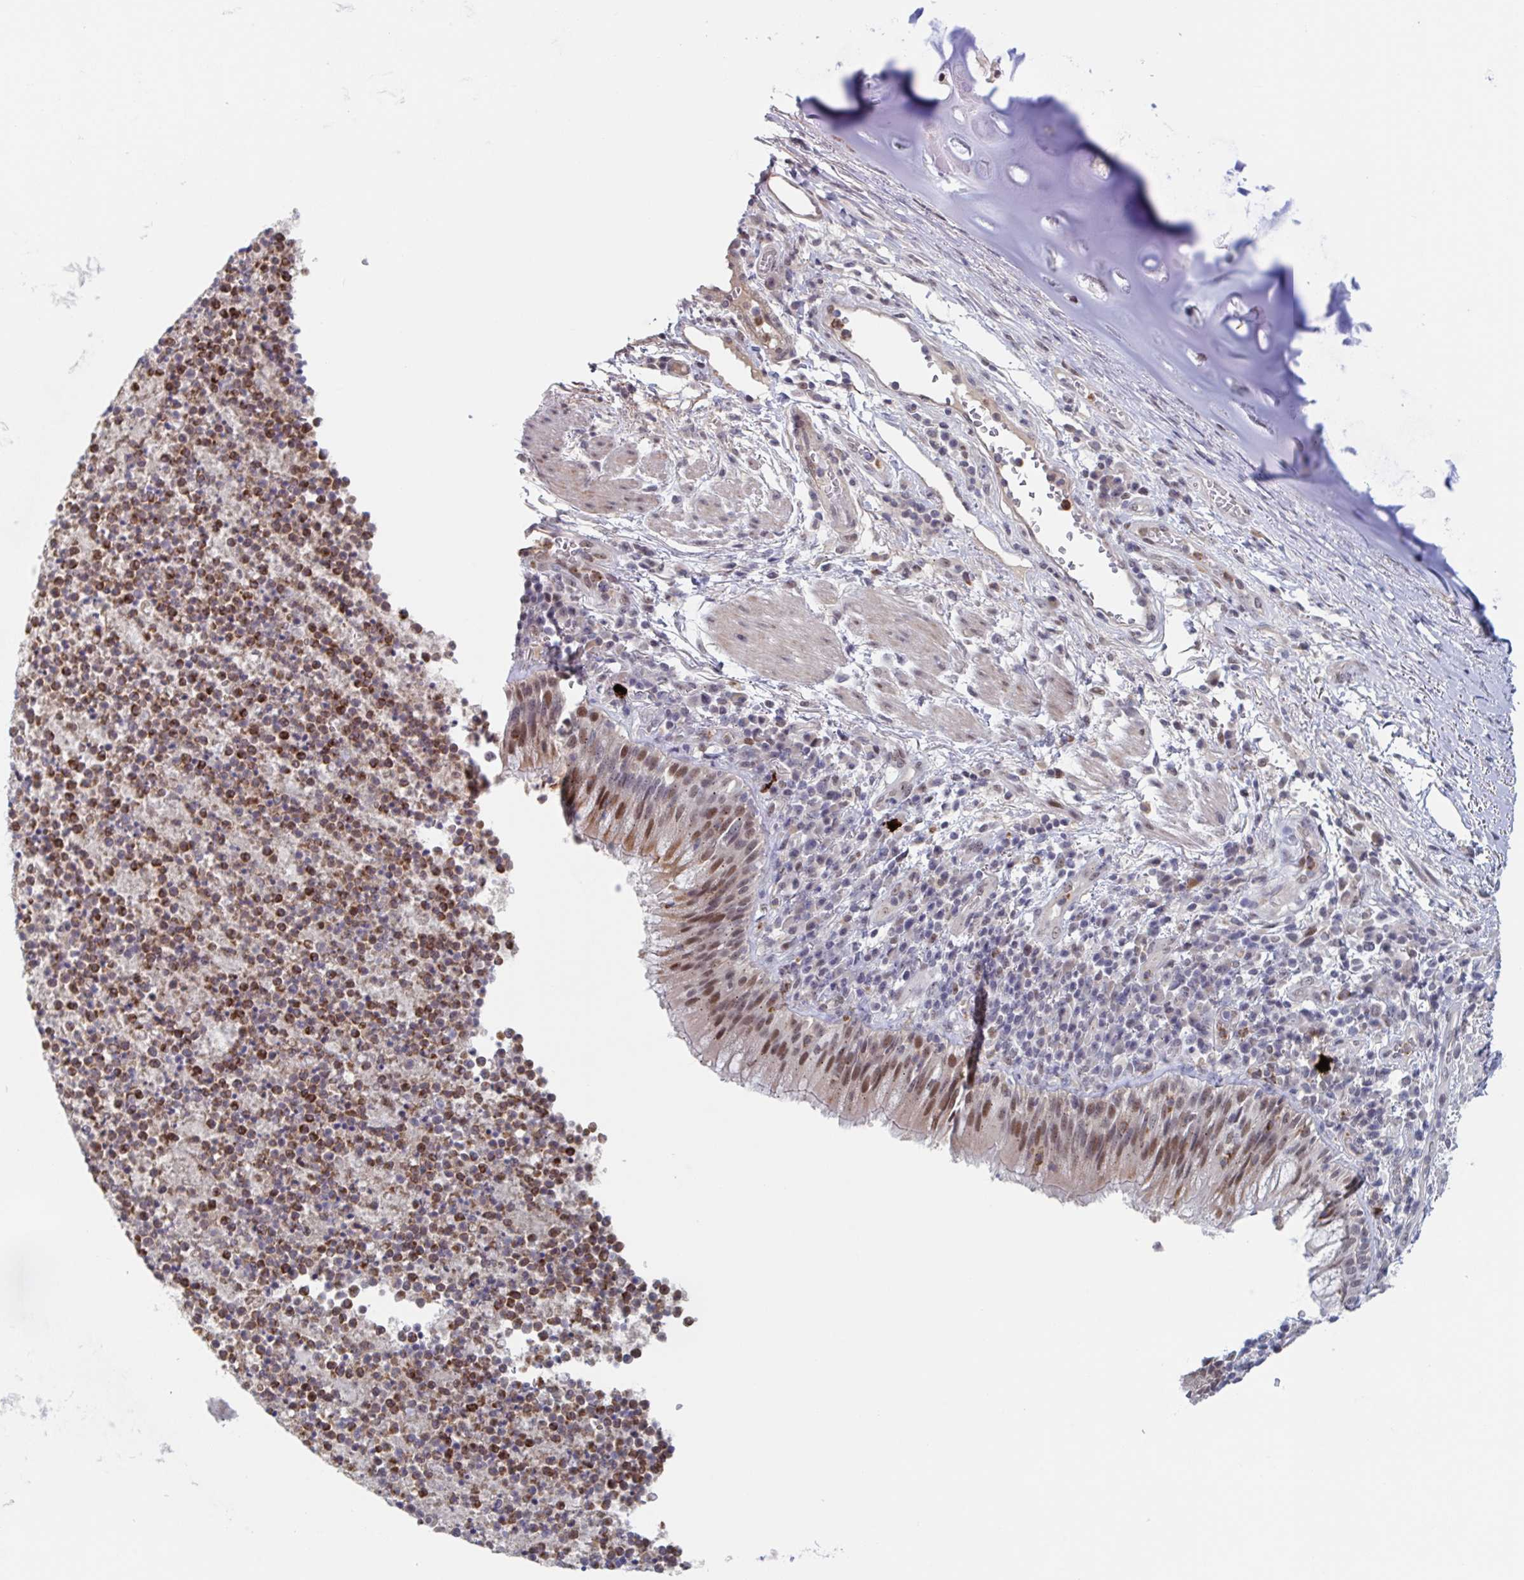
{"staining": {"intensity": "moderate", "quantity": "25%-75%", "location": "nuclear"}, "tissue": "bronchus", "cell_type": "Respiratory epithelial cells", "image_type": "normal", "snomed": [{"axis": "morphology", "description": "Normal tissue, NOS"}, {"axis": "topography", "description": "Cartilage tissue"}, {"axis": "topography", "description": "Bronchus"}], "caption": "Approximately 25%-75% of respiratory epithelial cells in unremarkable bronchus reveal moderate nuclear protein expression as visualized by brown immunohistochemical staining.", "gene": "RNF212", "patient": {"sex": "male", "age": 56}}